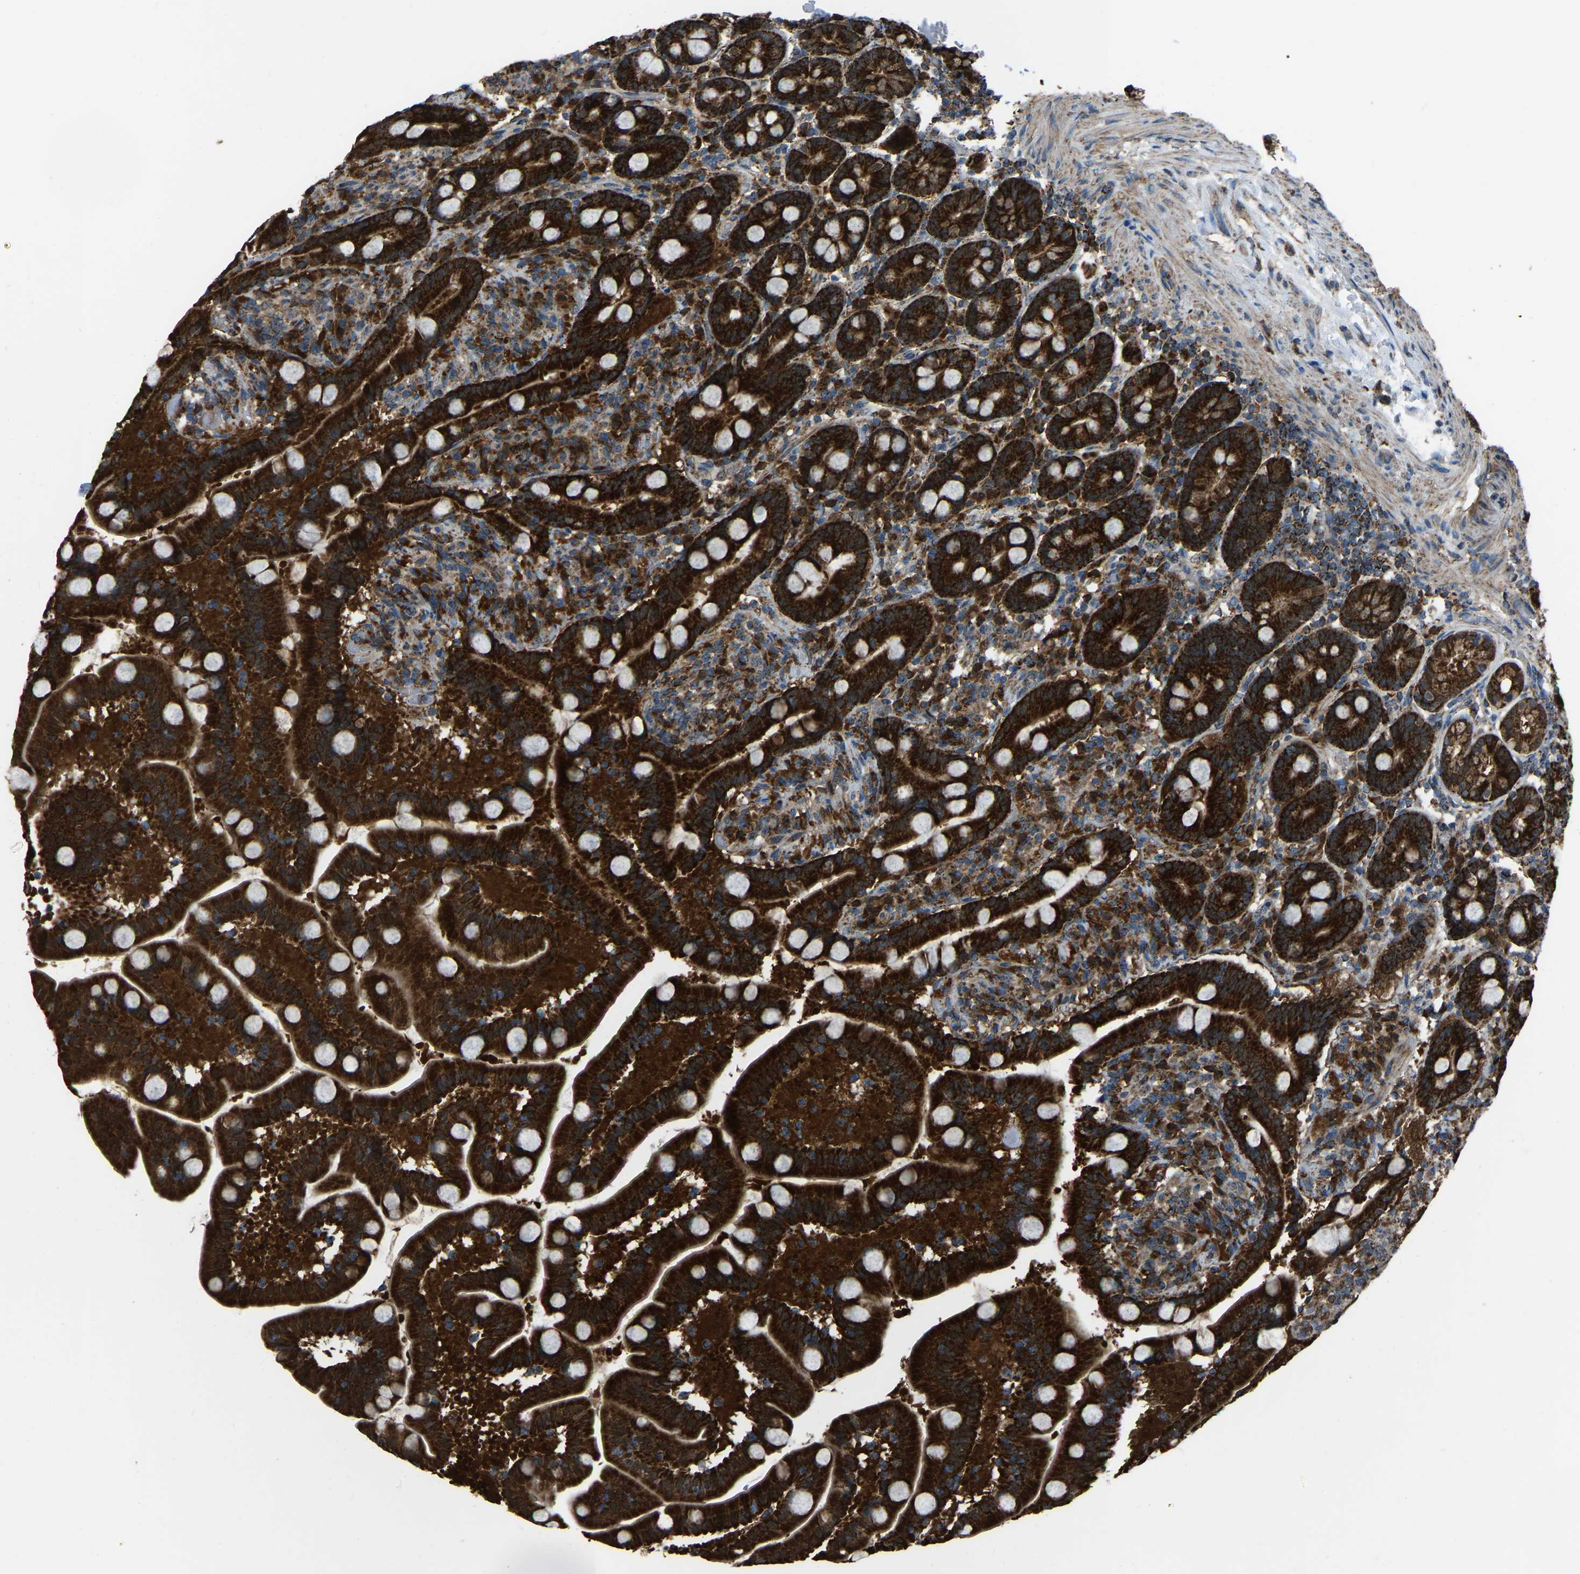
{"staining": {"intensity": "strong", "quantity": ">75%", "location": "cytoplasmic/membranous"}, "tissue": "duodenum", "cell_type": "Glandular cells", "image_type": "normal", "snomed": [{"axis": "morphology", "description": "Normal tissue, NOS"}, {"axis": "topography", "description": "Duodenum"}], "caption": "IHC photomicrograph of normal duodenum: duodenum stained using immunohistochemistry shows high levels of strong protein expression localized specifically in the cytoplasmic/membranous of glandular cells, appearing as a cytoplasmic/membranous brown color.", "gene": "AKR1A1", "patient": {"sex": "male", "age": 54}}